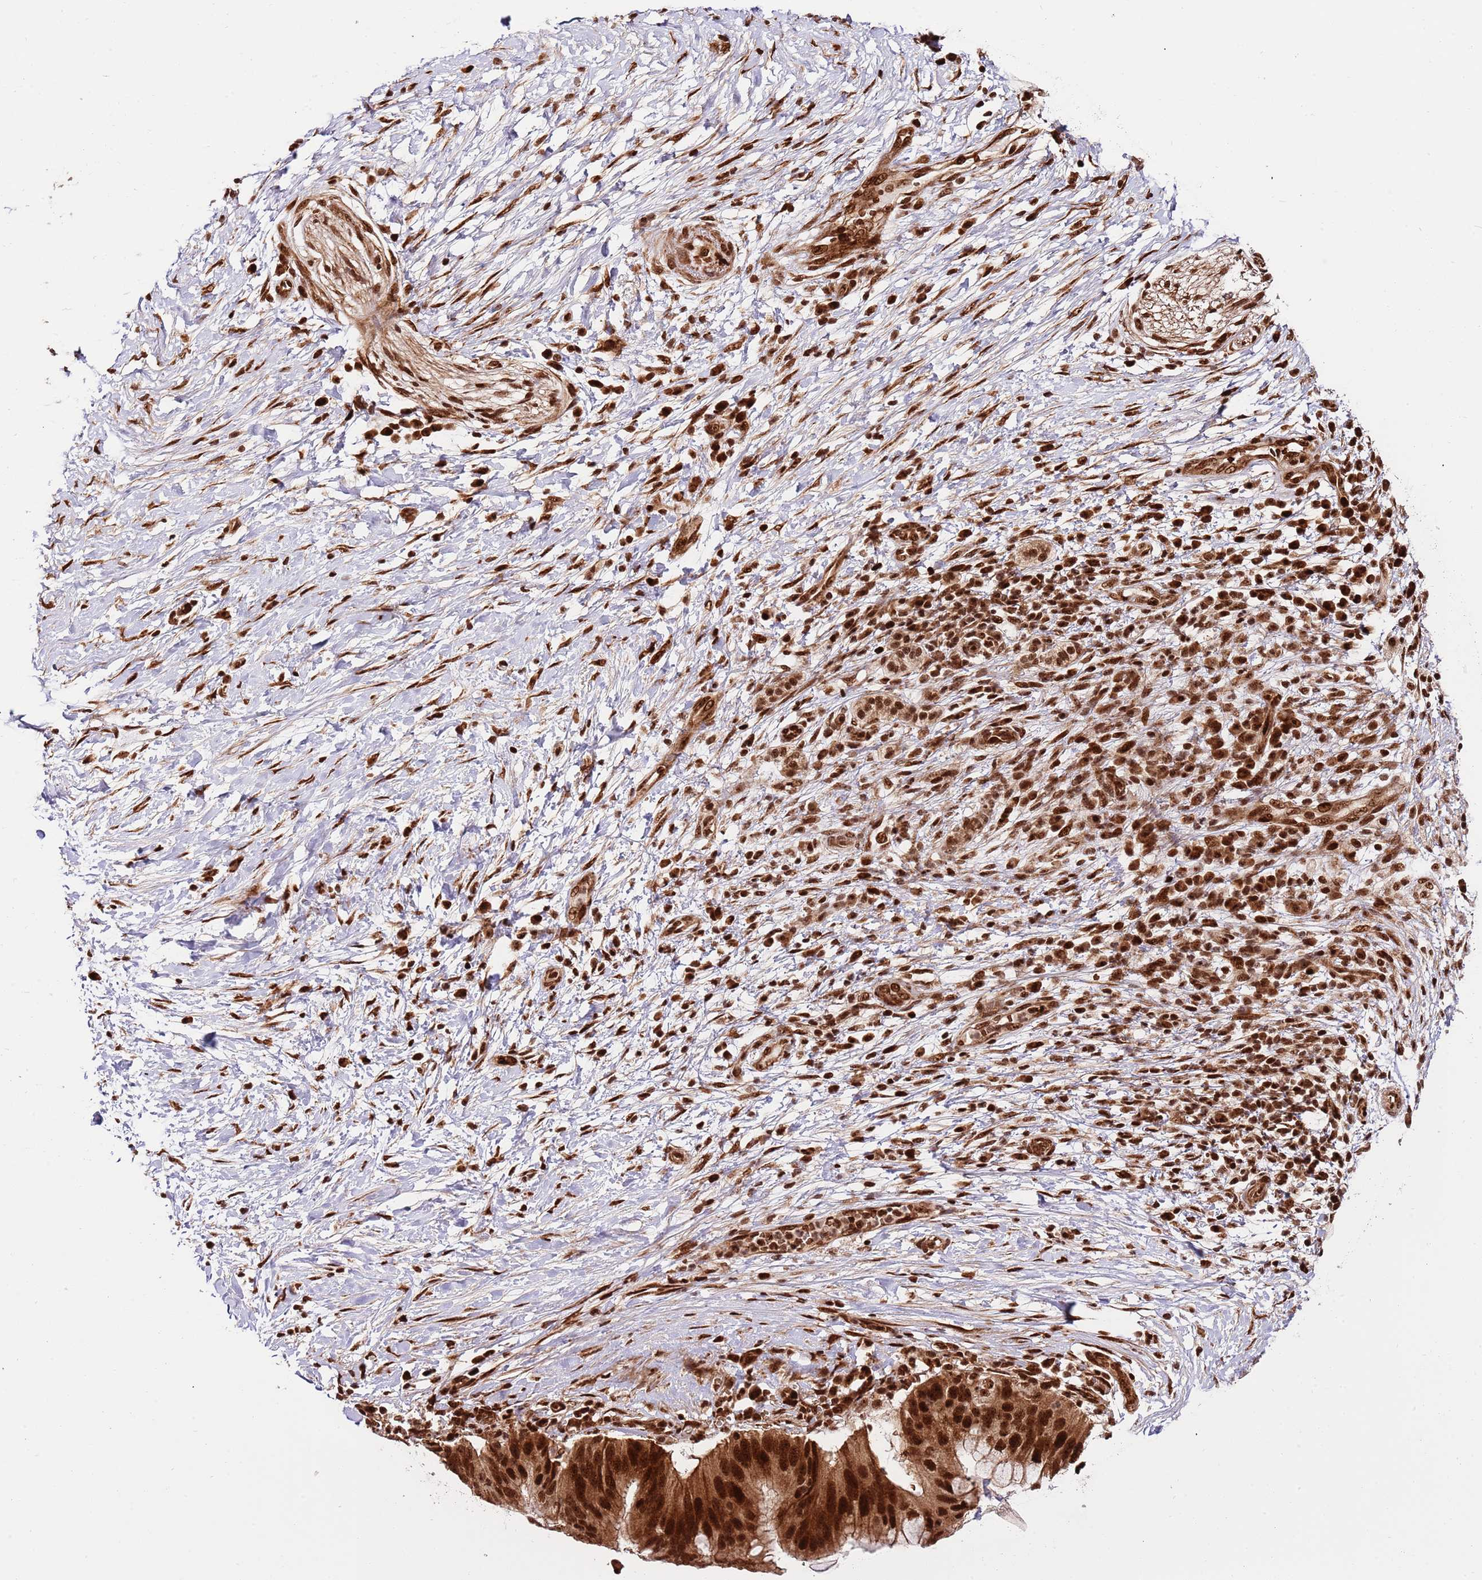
{"staining": {"intensity": "strong", "quantity": ">75%", "location": "cytoplasmic/membranous,nuclear"}, "tissue": "pancreatic cancer", "cell_type": "Tumor cells", "image_type": "cancer", "snomed": [{"axis": "morphology", "description": "Adenocarcinoma, NOS"}, {"axis": "topography", "description": "Pancreas"}], "caption": "The photomicrograph shows immunohistochemical staining of pancreatic cancer (adenocarcinoma). There is strong cytoplasmic/membranous and nuclear staining is present in approximately >75% of tumor cells.", "gene": "RIF1", "patient": {"sex": "male", "age": 68}}